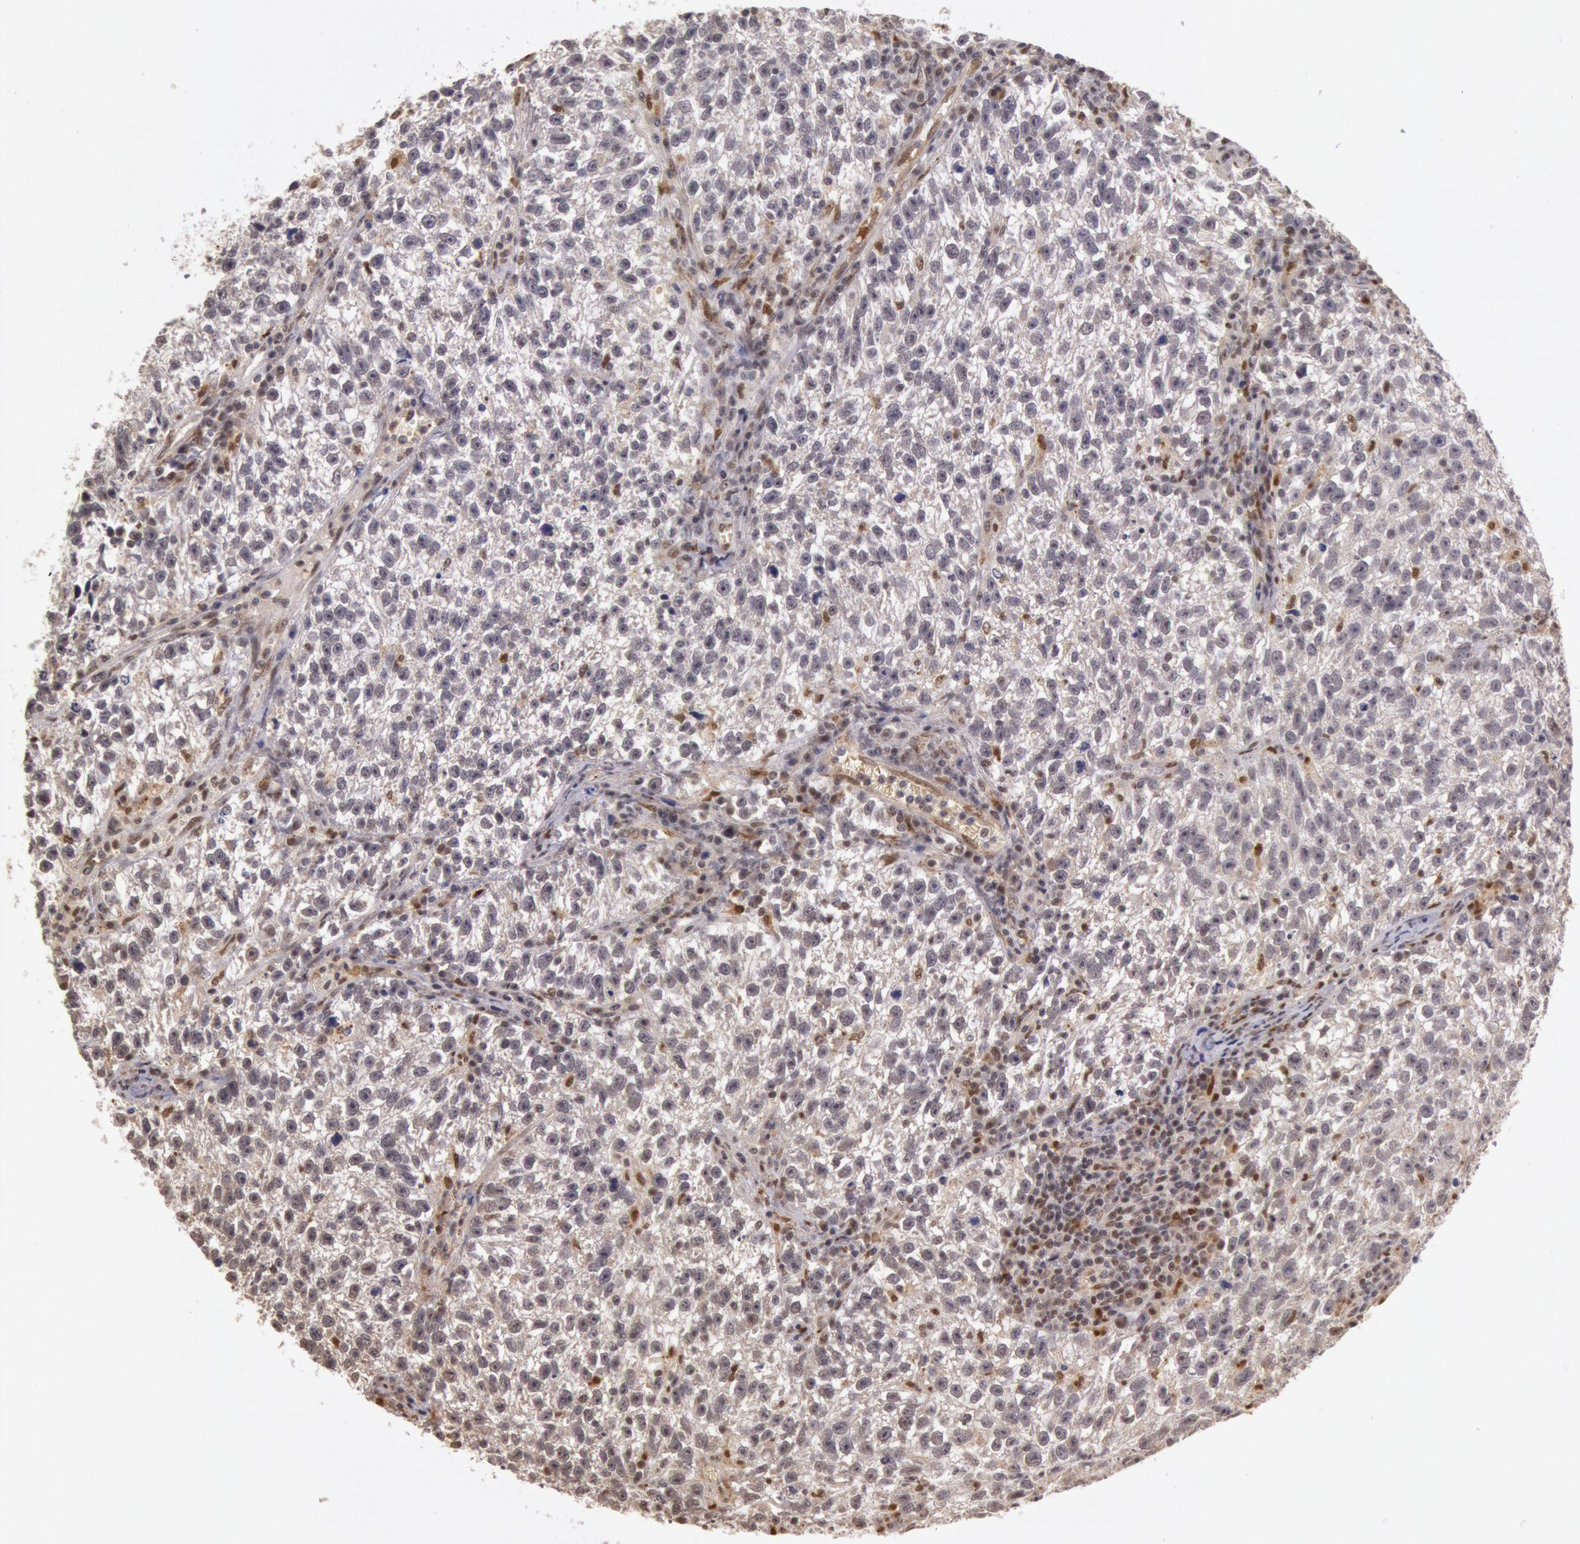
{"staining": {"intensity": "negative", "quantity": "none", "location": "none"}, "tissue": "testis cancer", "cell_type": "Tumor cells", "image_type": "cancer", "snomed": [{"axis": "morphology", "description": "Seminoma, NOS"}, {"axis": "topography", "description": "Testis"}], "caption": "A photomicrograph of testis cancer stained for a protein shows no brown staining in tumor cells. The staining was performed using DAB to visualize the protein expression in brown, while the nuclei were stained in blue with hematoxylin (Magnification: 20x).", "gene": "LIG4", "patient": {"sex": "male", "age": 38}}